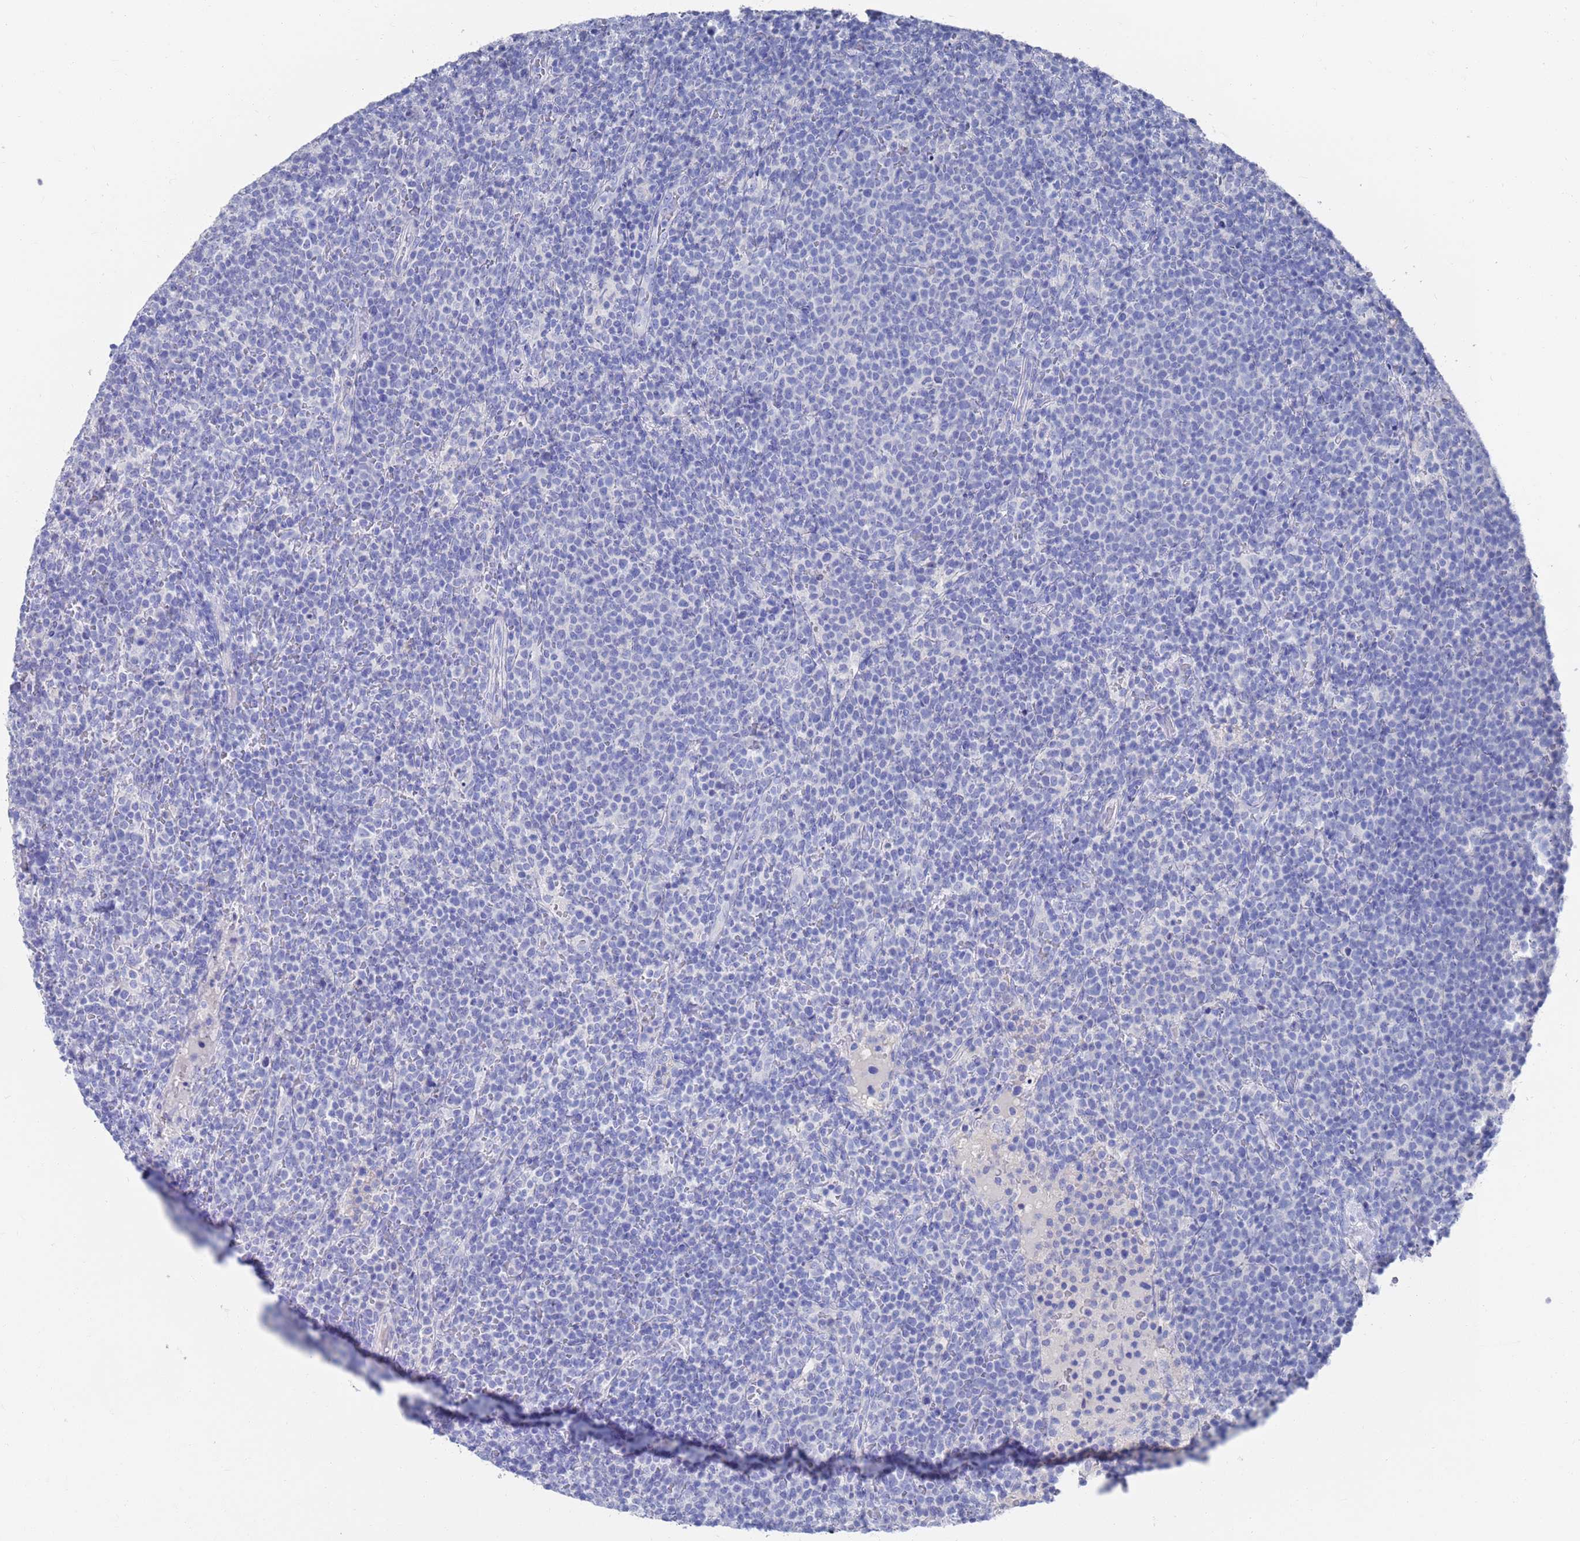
{"staining": {"intensity": "negative", "quantity": "none", "location": "none"}, "tissue": "lymphoma", "cell_type": "Tumor cells", "image_type": "cancer", "snomed": [{"axis": "morphology", "description": "Malignant lymphoma, non-Hodgkin's type, High grade"}, {"axis": "topography", "description": "Lymph node"}], "caption": "DAB immunohistochemical staining of human lymphoma shows no significant expression in tumor cells.", "gene": "MTMR2", "patient": {"sex": "male", "age": 61}}